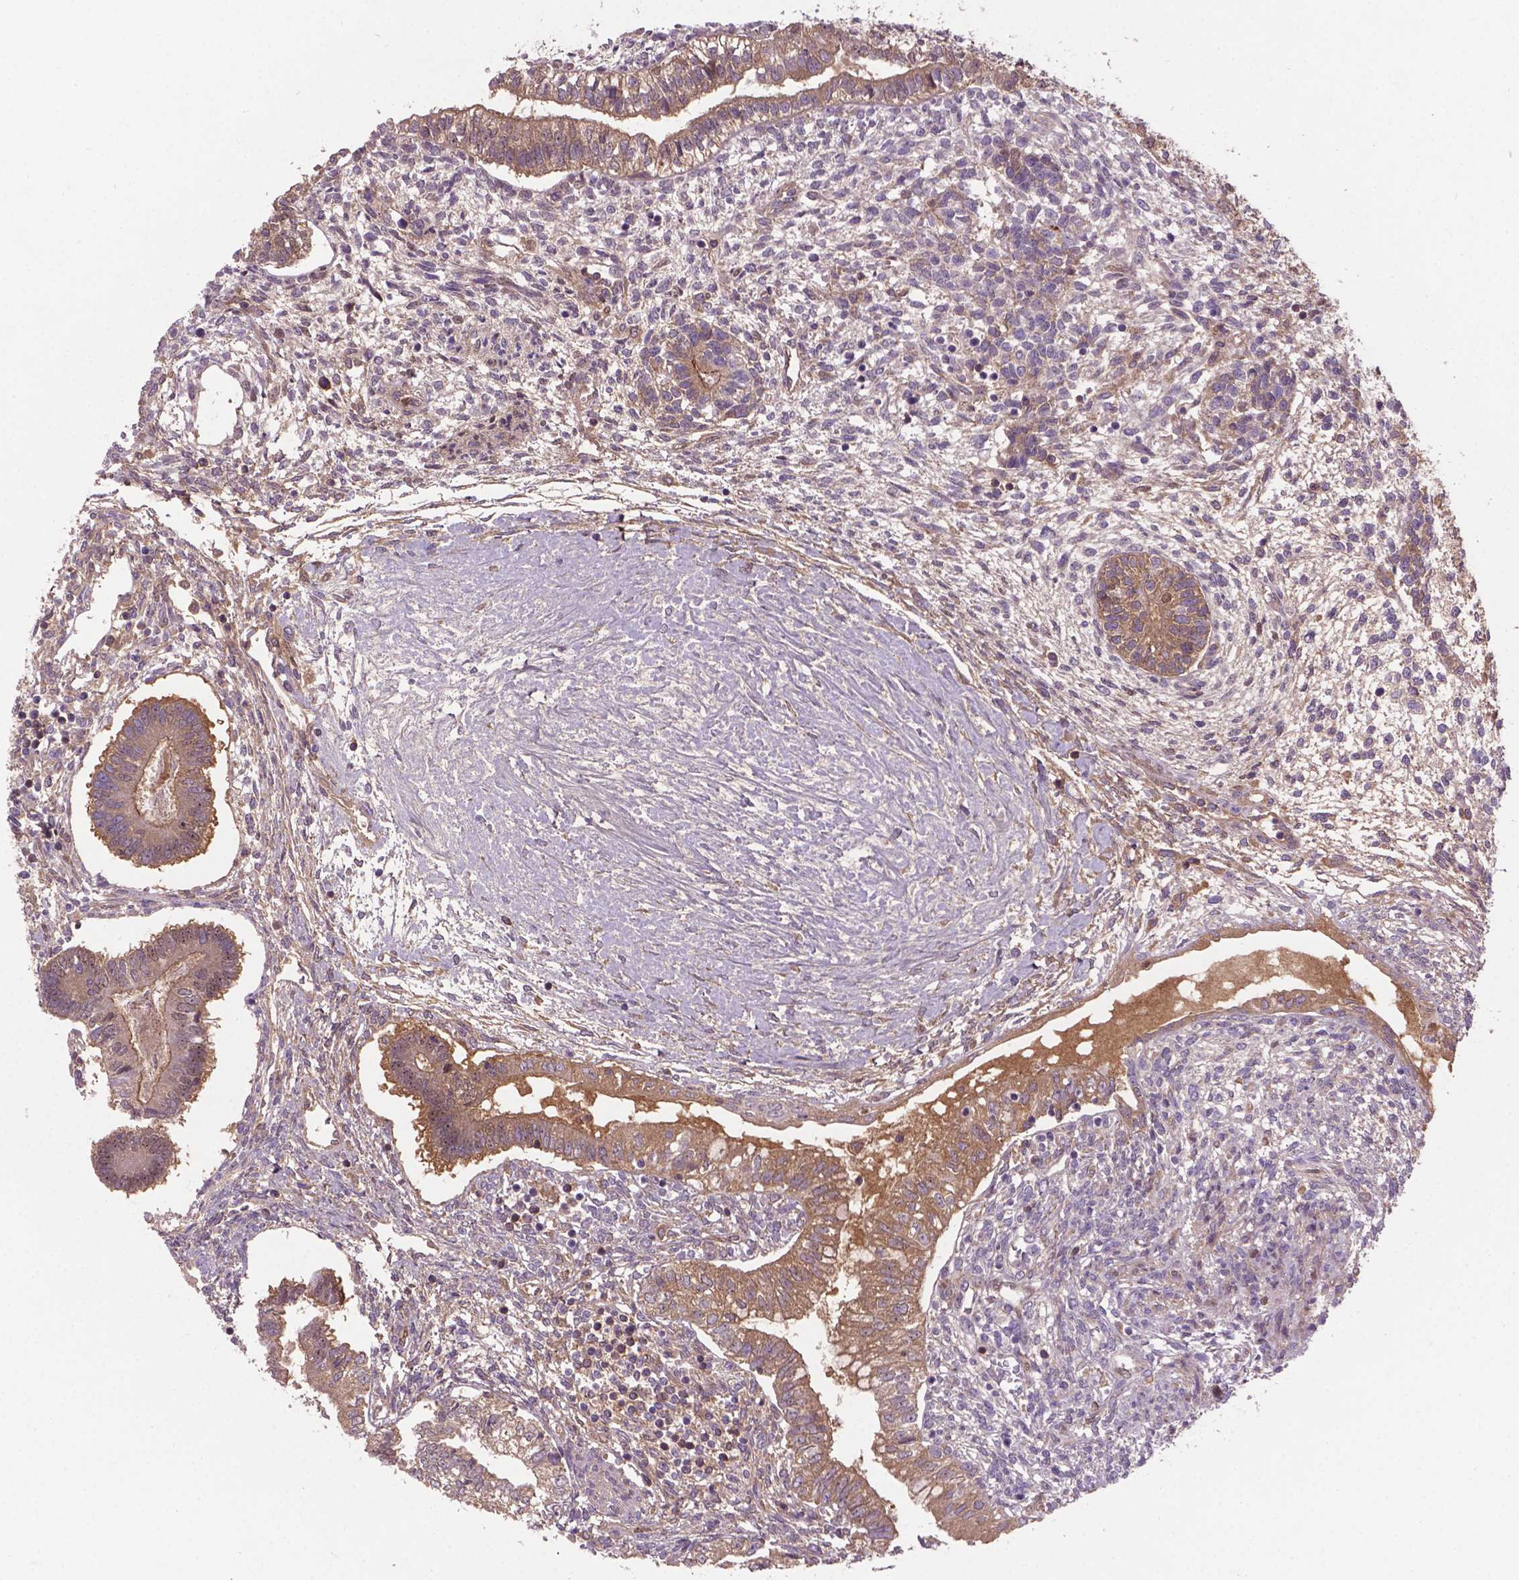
{"staining": {"intensity": "moderate", "quantity": "<25%", "location": "cytoplasmic/membranous"}, "tissue": "testis cancer", "cell_type": "Tumor cells", "image_type": "cancer", "snomed": [{"axis": "morphology", "description": "Carcinoma, Embryonal, NOS"}, {"axis": "topography", "description": "Testis"}], "caption": "Testis embryonal carcinoma tissue demonstrates moderate cytoplasmic/membranous expression in approximately <25% of tumor cells, visualized by immunohistochemistry.", "gene": "SOX17", "patient": {"sex": "male", "age": 37}}